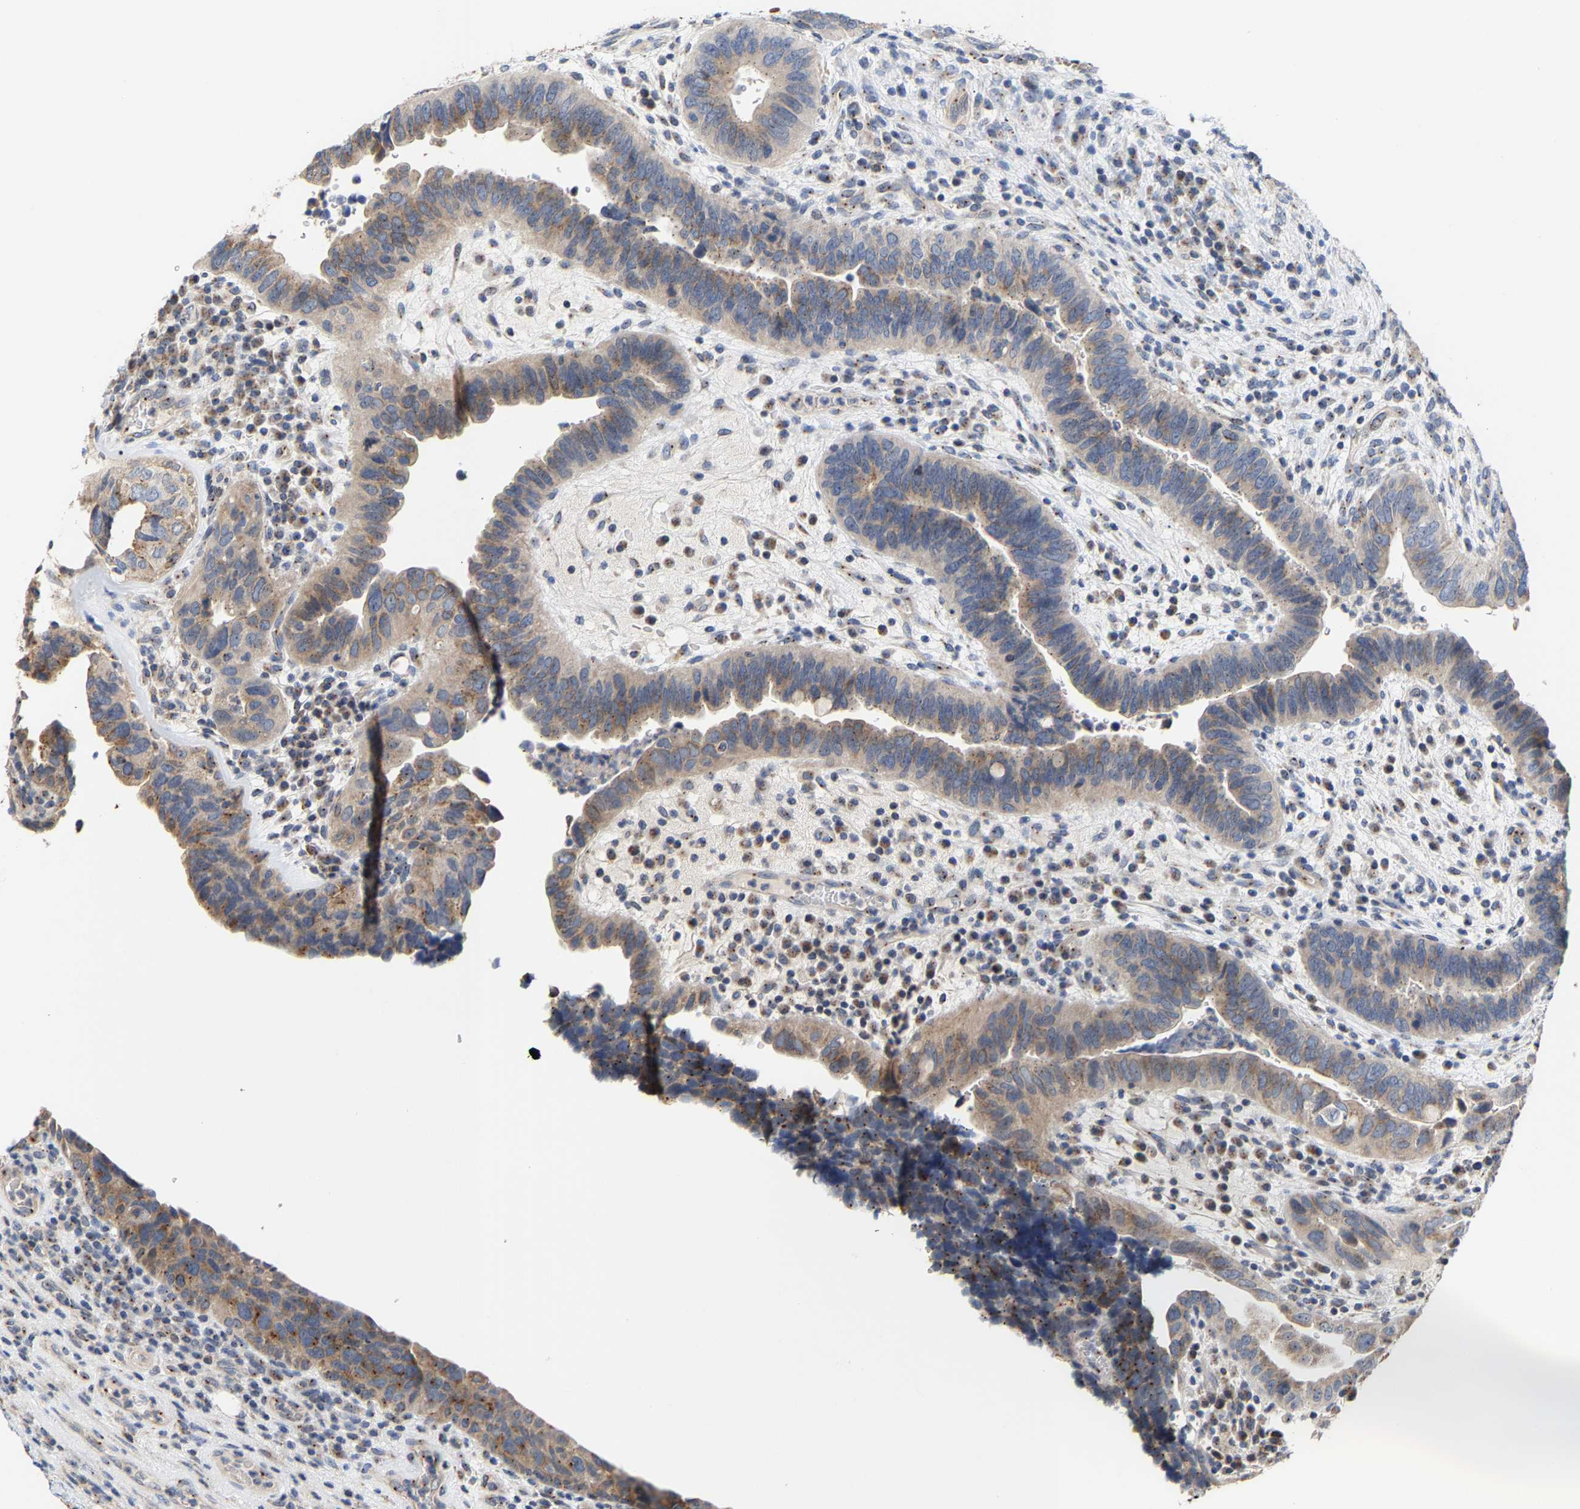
{"staining": {"intensity": "weak", "quantity": ">75%", "location": "cytoplasmic/membranous"}, "tissue": "urothelial cancer", "cell_type": "Tumor cells", "image_type": "cancer", "snomed": [{"axis": "morphology", "description": "Urothelial carcinoma, High grade"}, {"axis": "topography", "description": "Urinary bladder"}], "caption": "Urothelial carcinoma (high-grade) stained for a protein (brown) displays weak cytoplasmic/membranous positive expression in about >75% of tumor cells.", "gene": "PCNT", "patient": {"sex": "female", "age": 82}}